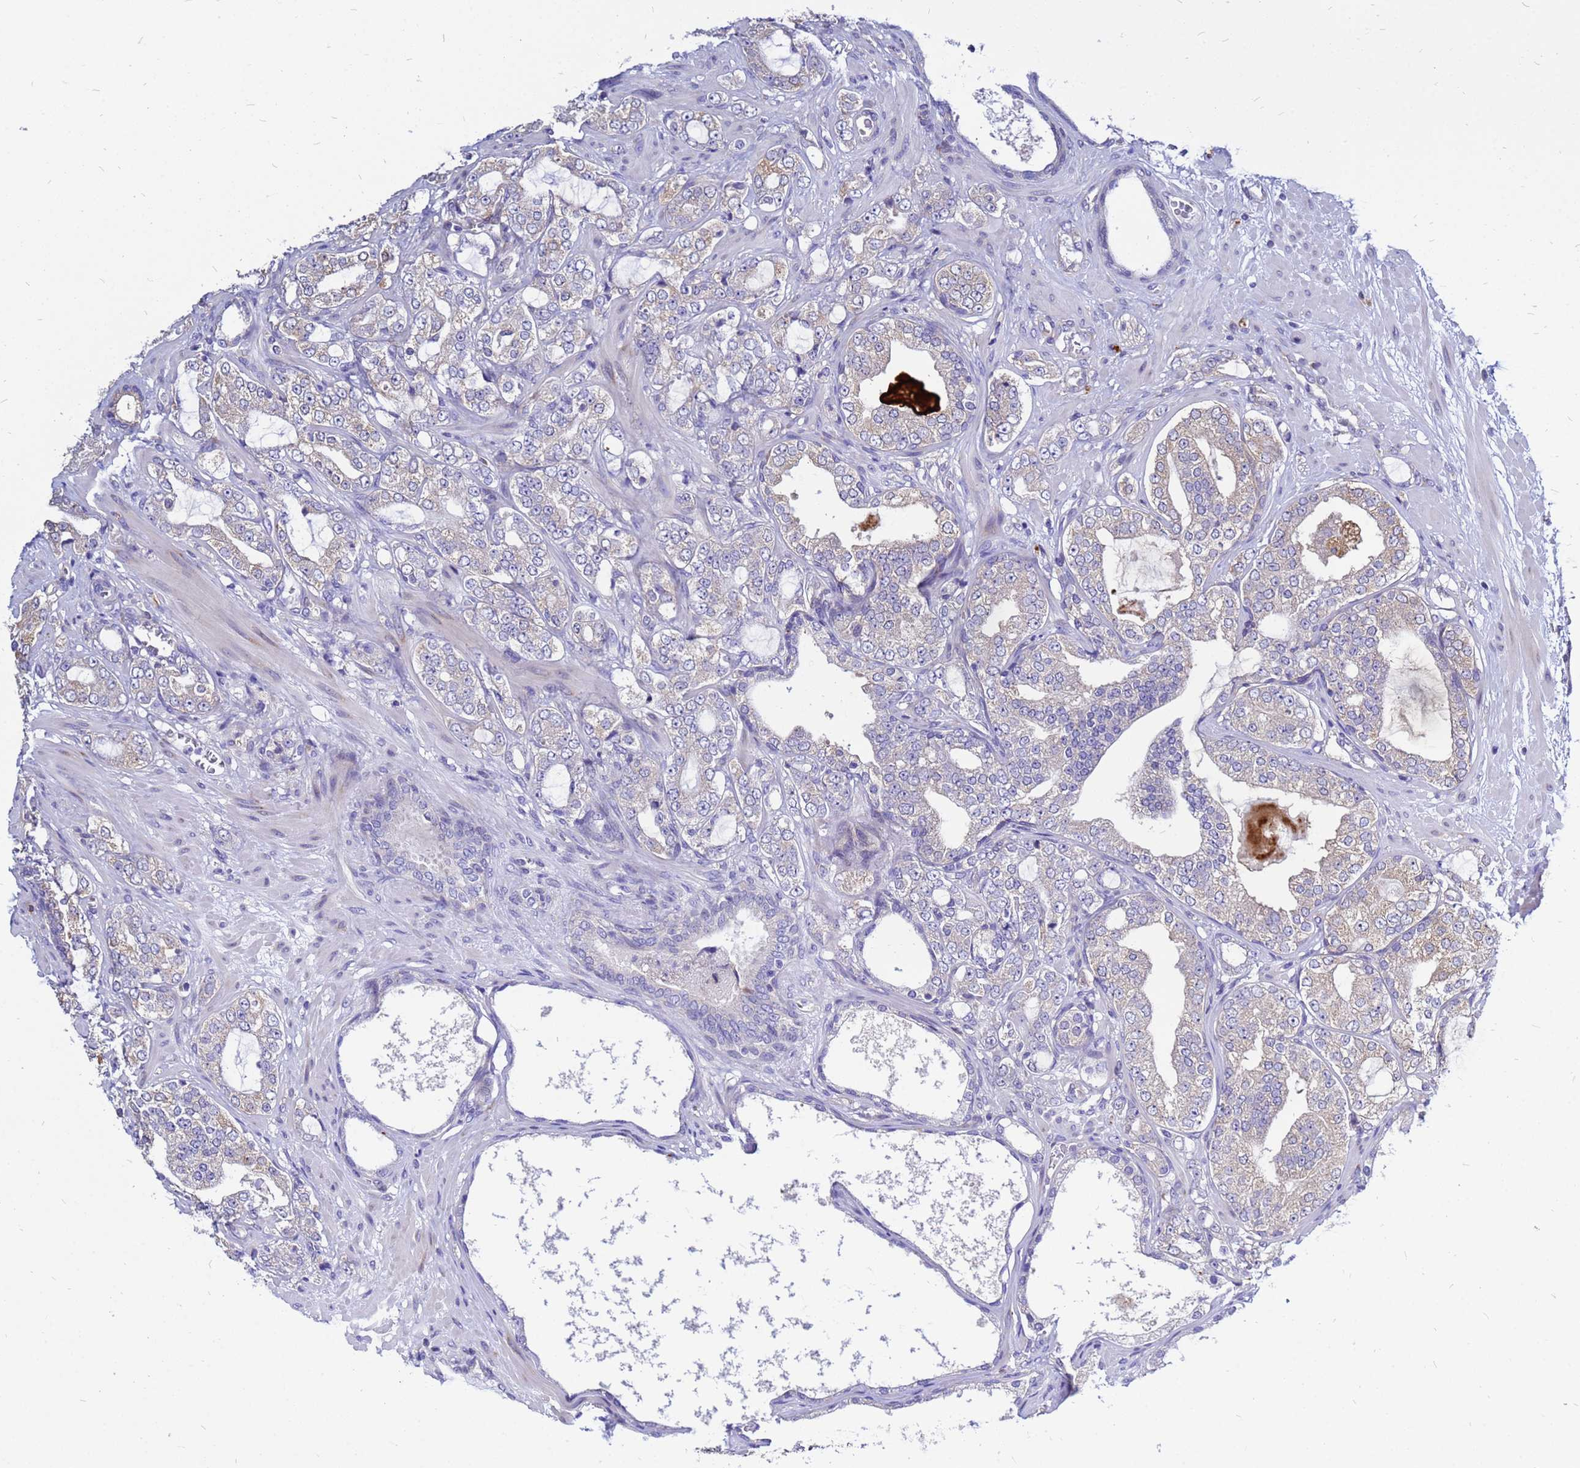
{"staining": {"intensity": "negative", "quantity": "none", "location": "none"}, "tissue": "prostate cancer", "cell_type": "Tumor cells", "image_type": "cancer", "snomed": [{"axis": "morphology", "description": "Adenocarcinoma, High grade"}, {"axis": "topography", "description": "Prostate"}], "caption": "Prostate cancer was stained to show a protein in brown. There is no significant staining in tumor cells.", "gene": "MOB2", "patient": {"sex": "male", "age": 64}}